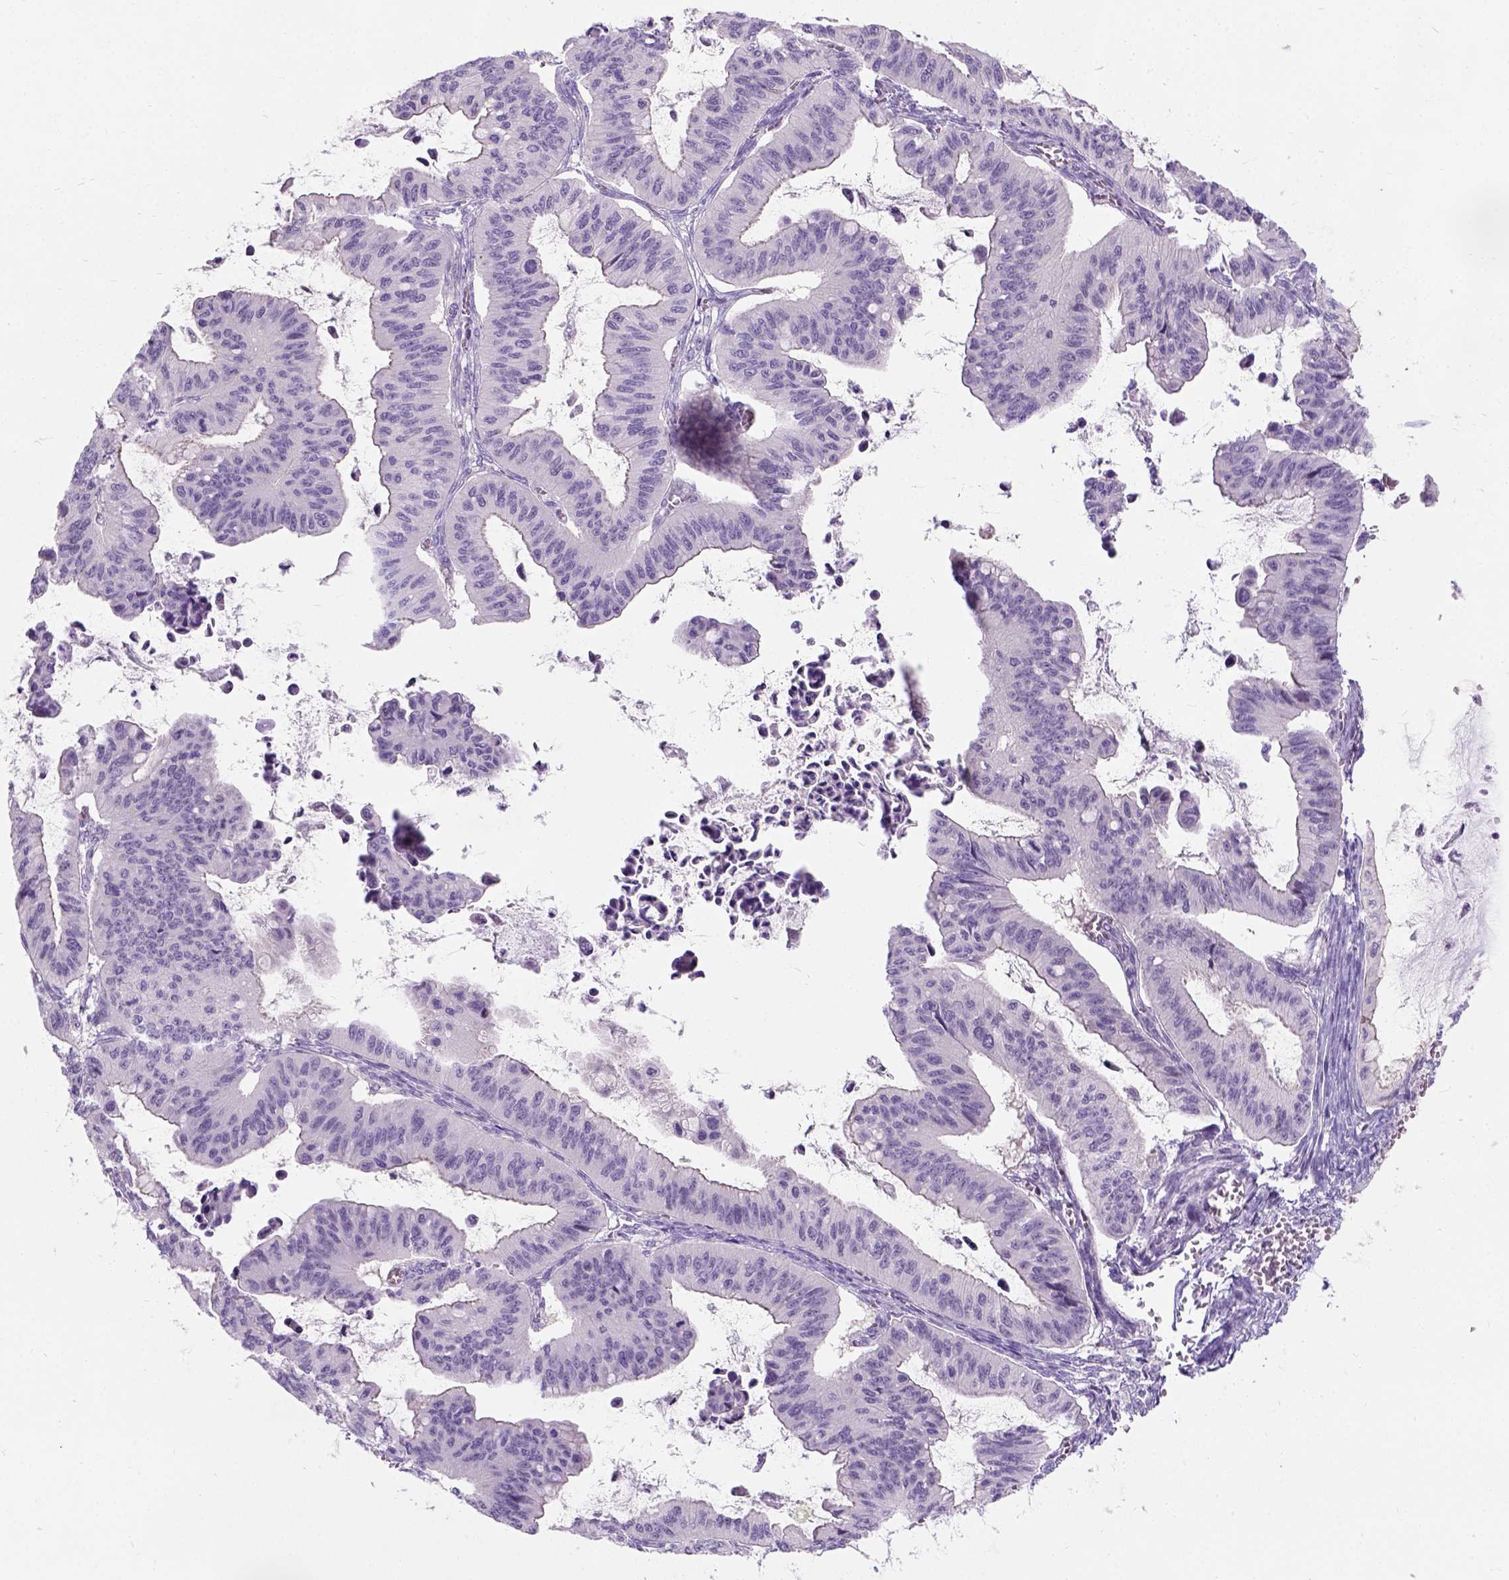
{"staining": {"intensity": "negative", "quantity": "none", "location": "none"}, "tissue": "ovarian cancer", "cell_type": "Tumor cells", "image_type": "cancer", "snomed": [{"axis": "morphology", "description": "Cystadenocarcinoma, mucinous, NOS"}, {"axis": "topography", "description": "Ovary"}], "caption": "The image reveals no significant positivity in tumor cells of ovarian mucinous cystadenocarcinoma.", "gene": "C20orf144", "patient": {"sex": "female", "age": 72}}